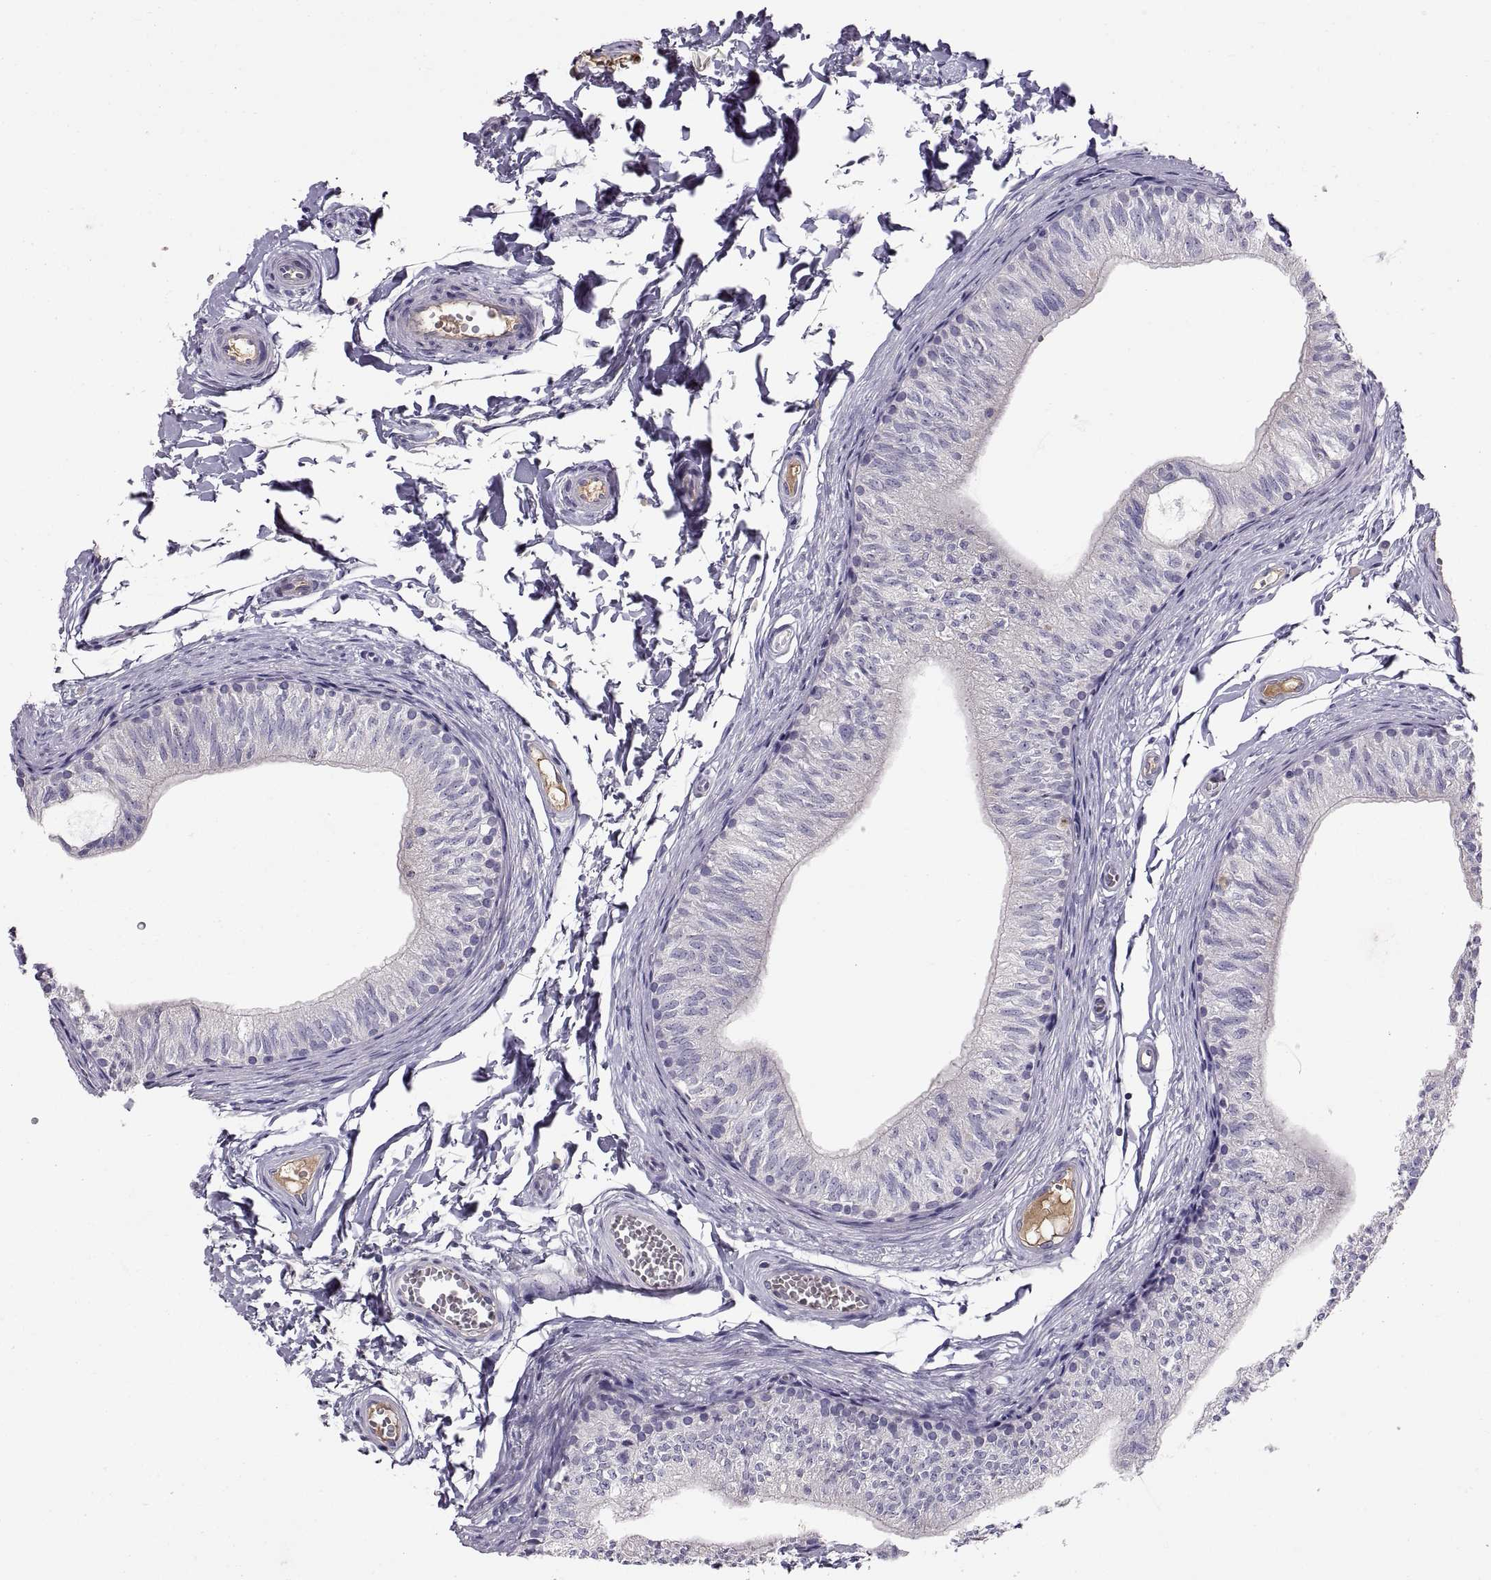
{"staining": {"intensity": "negative", "quantity": "none", "location": "none"}, "tissue": "epididymis", "cell_type": "Glandular cells", "image_type": "normal", "snomed": [{"axis": "morphology", "description": "Normal tissue, NOS"}, {"axis": "topography", "description": "Epididymis"}], "caption": "Immunohistochemistry (IHC) of normal epididymis demonstrates no expression in glandular cells.", "gene": "ADAM32", "patient": {"sex": "male", "age": 22}}